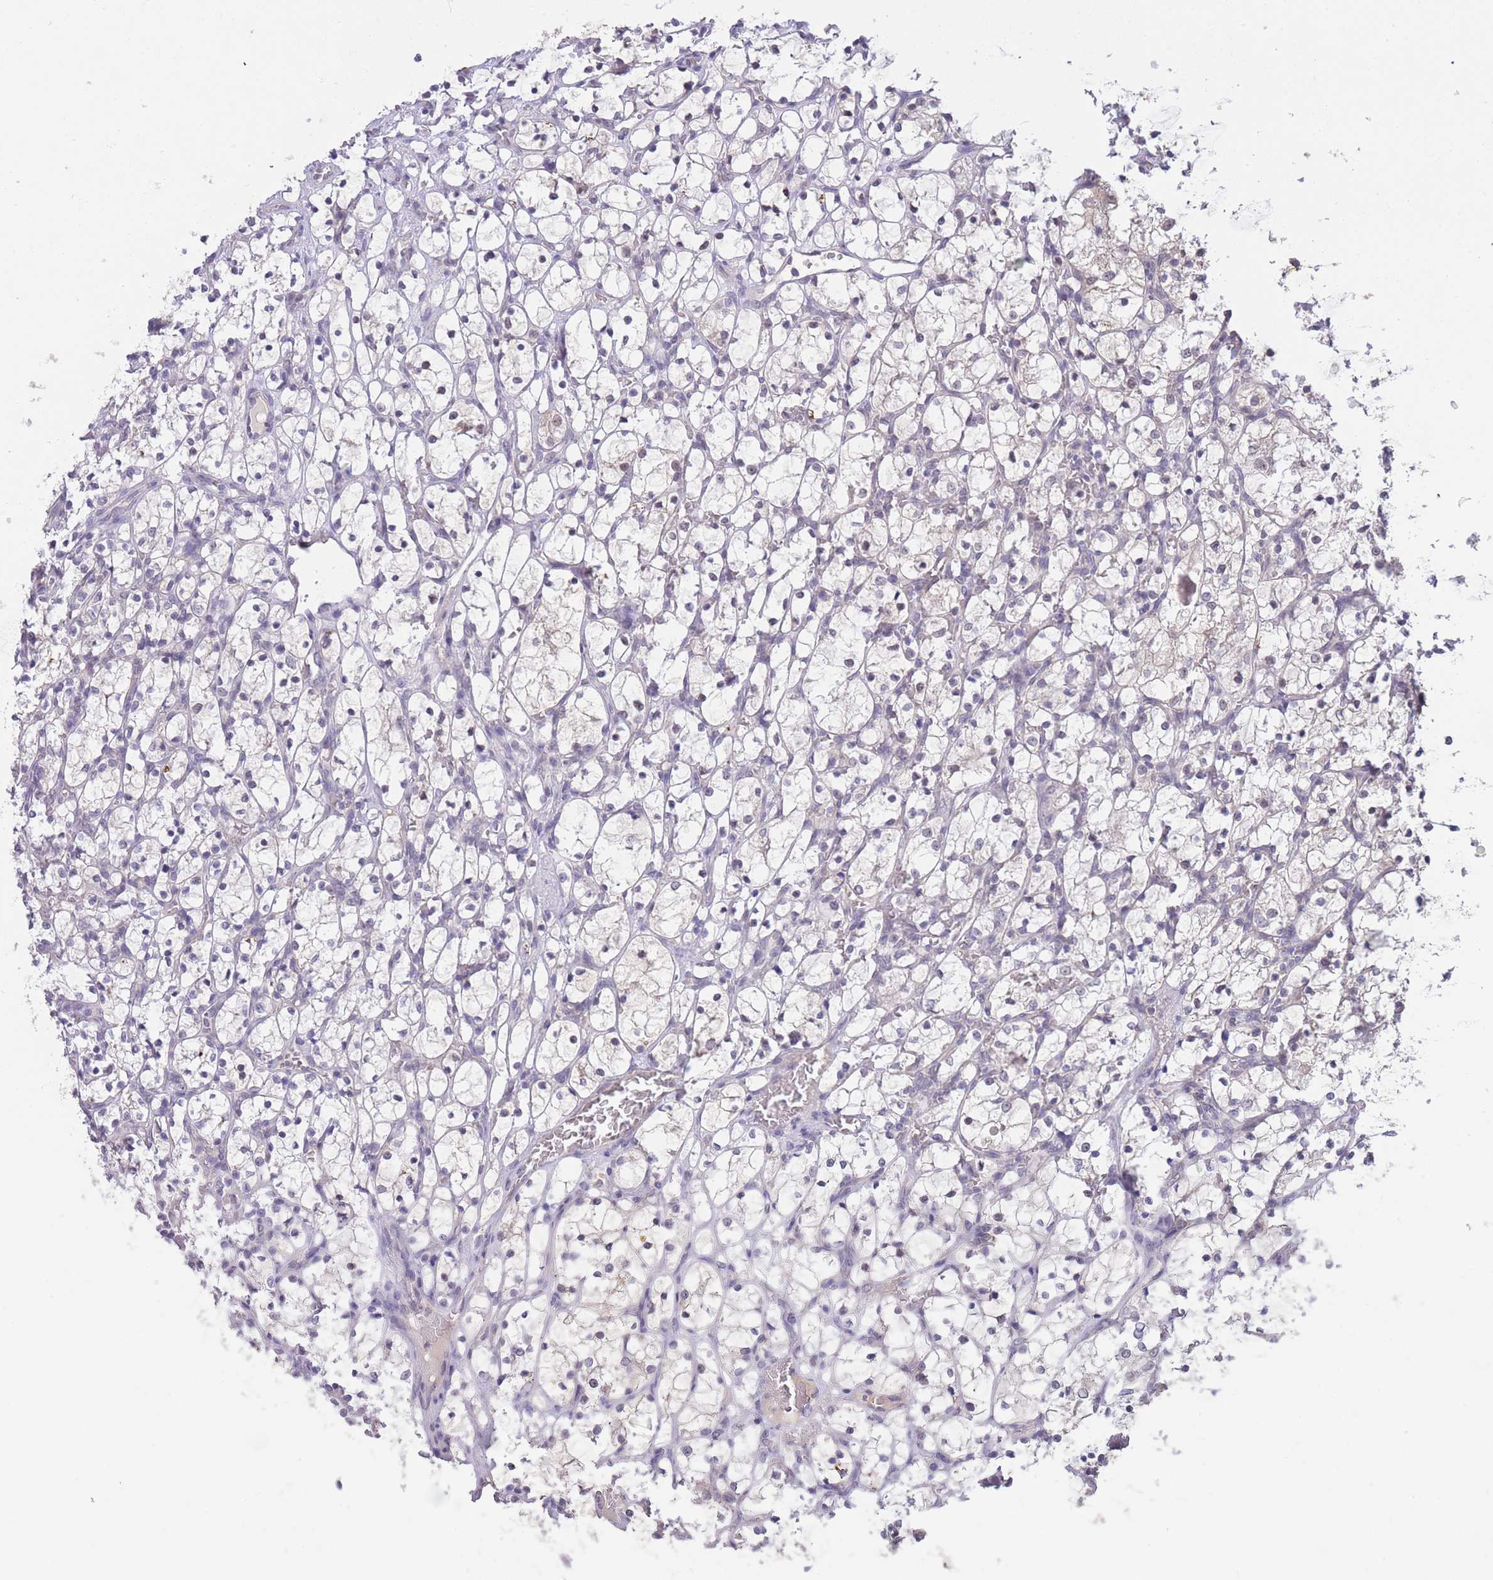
{"staining": {"intensity": "negative", "quantity": "none", "location": "none"}, "tissue": "renal cancer", "cell_type": "Tumor cells", "image_type": "cancer", "snomed": [{"axis": "morphology", "description": "Adenocarcinoma, NOS"}, {"axis": "topography", "description": "Kidney"}], "caption": "Renal adenocarcinoma stained for a protein using immunohistochemistry (IHC) demonstrates no positivity tumor cells.", "gene": "GOLGA6L25", "patient": {"sex": "female", "age": 69}}